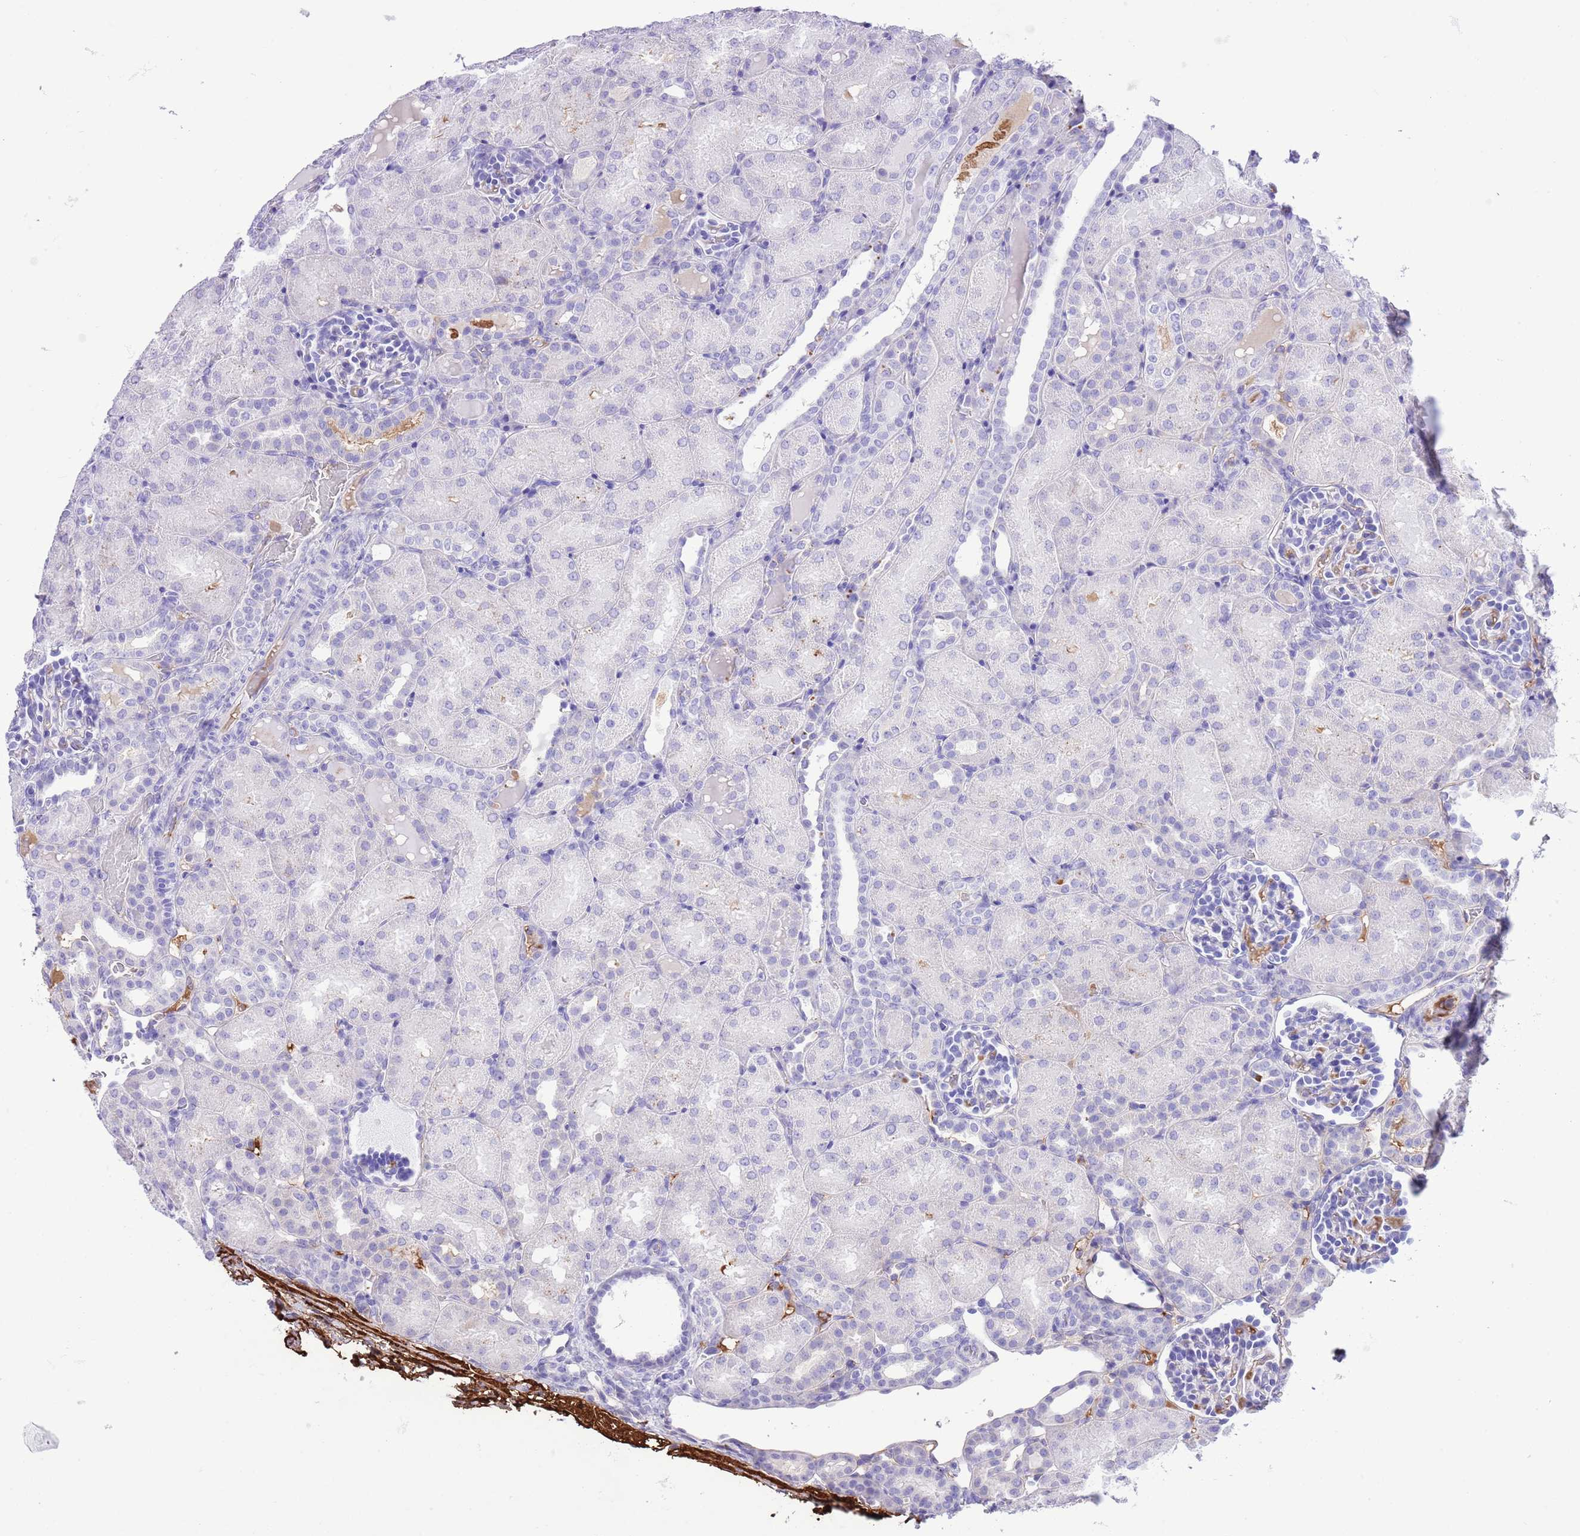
{"staining": {"intensity": "negative", "quantity": "none", "location": "none"}, "tissue": "kidney", "cell_type": "Cells in glomeruli", "image_type": "normal", "snomed": [{"axis": "morphology", "description": "Normal tissue, NOS"}, {"axis": "topography", "description": "Kidney"}], "caption": "Immunohistochemical staining of normal kidney displays no significant staining in cells in glomeruli. (Brightfield microscopy of DAB IHC at high magnification).", "gene": "IGF1", "patient": {"sex": "male", "age": 1}}